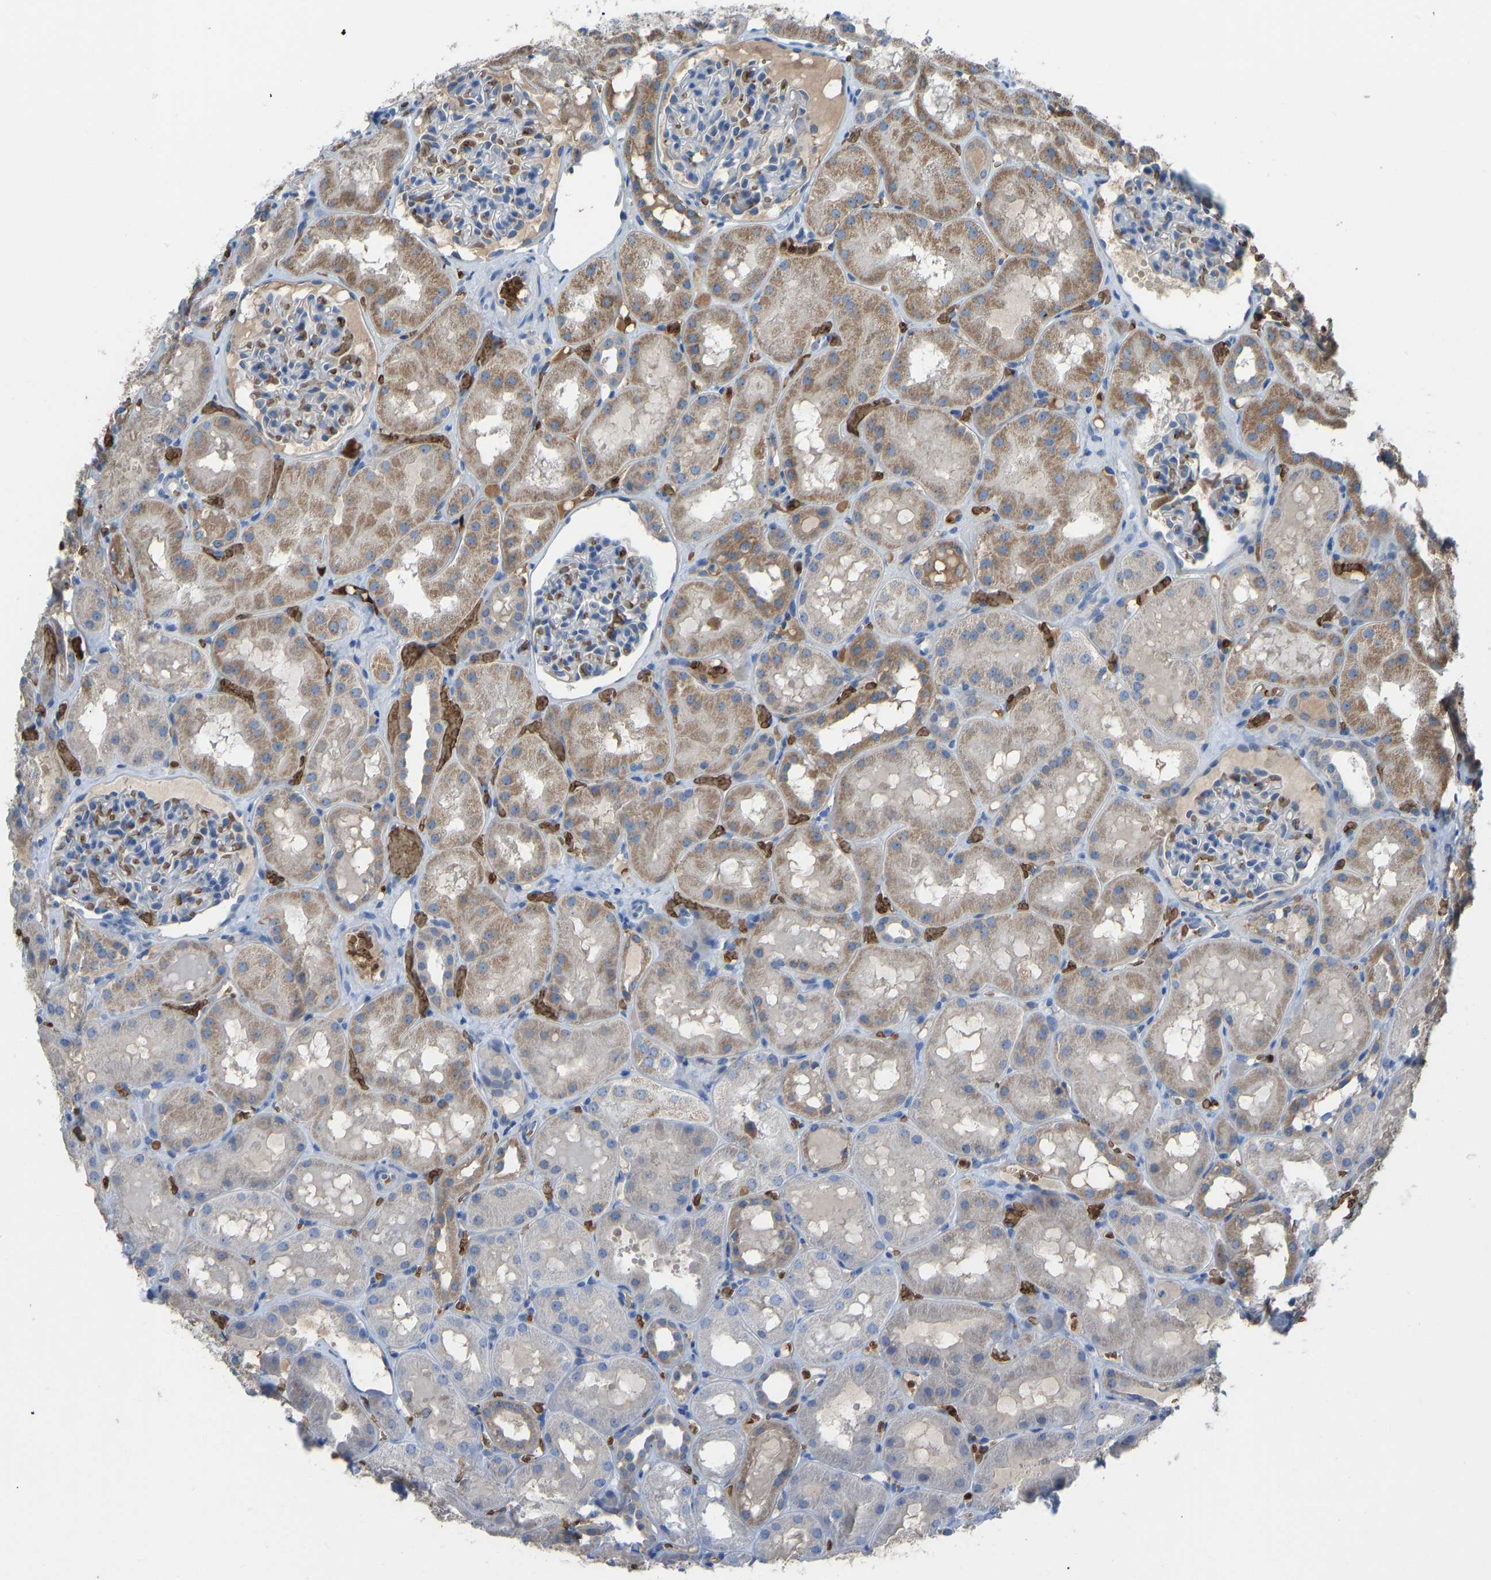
{"staining": {"intensity": "negative", "quantity": "none", "location": "none"}, "tissue": "kidney", "cell_type": "Cells in glomeruli", "image_type": "normal", "snomed": [{"axis": "morphology", "description": "Normal tissue, NOS"}, {"axis": "topography", "description": "Kidney"}, {"axis": "topography", "description": "Urinary bladder"}], "caption": "High magnification brightfield microscopy of benign kidney stained with DAB (brown) and counterstained with hematoxylin (blue): cells in glomeruli show no significant positivity.", "gene": "PIGS", "patient": {"sex": "male", "age": 16}}